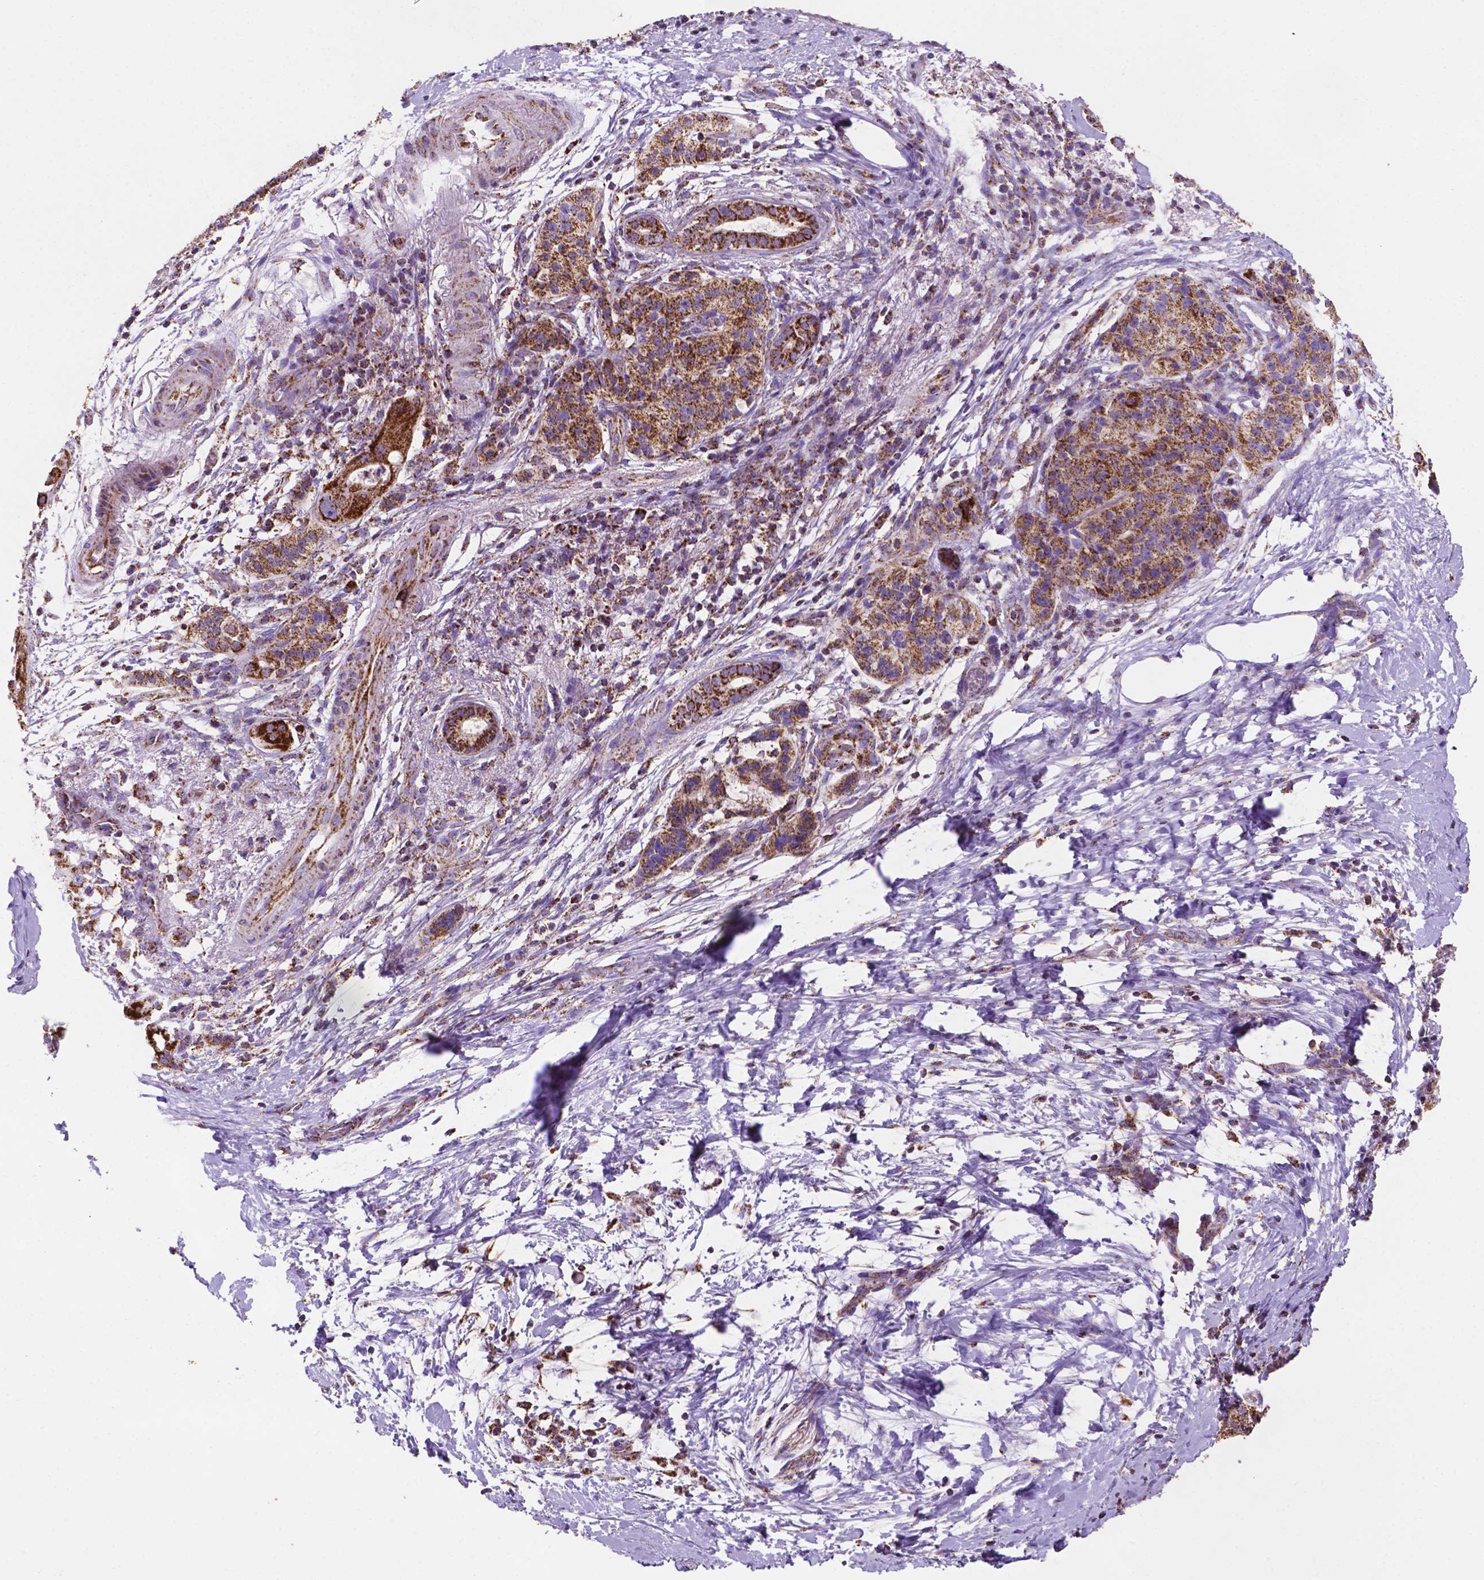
{"staining": {"intensity": "strong", "quantity": ">75%", "location": "cytoplasmic/membranous"}, "tissue": "pancreatic cancer", "cell_type": "Tumor cells", "image_type": "cancer", "snomed": [{"axis": "morphology", "description": "Adenocarcinoma, NOS"}, {"axis": "topography", "description": "Pancreas"}], "caption": "Pancreatic cancer tissue displays strong cytoplasmic/membranous expression in about >75% of tumor cells, visualized by immunohistochemistry.", "gene": "HSPD1", "patient": {"sex": "female", "age": 72}}